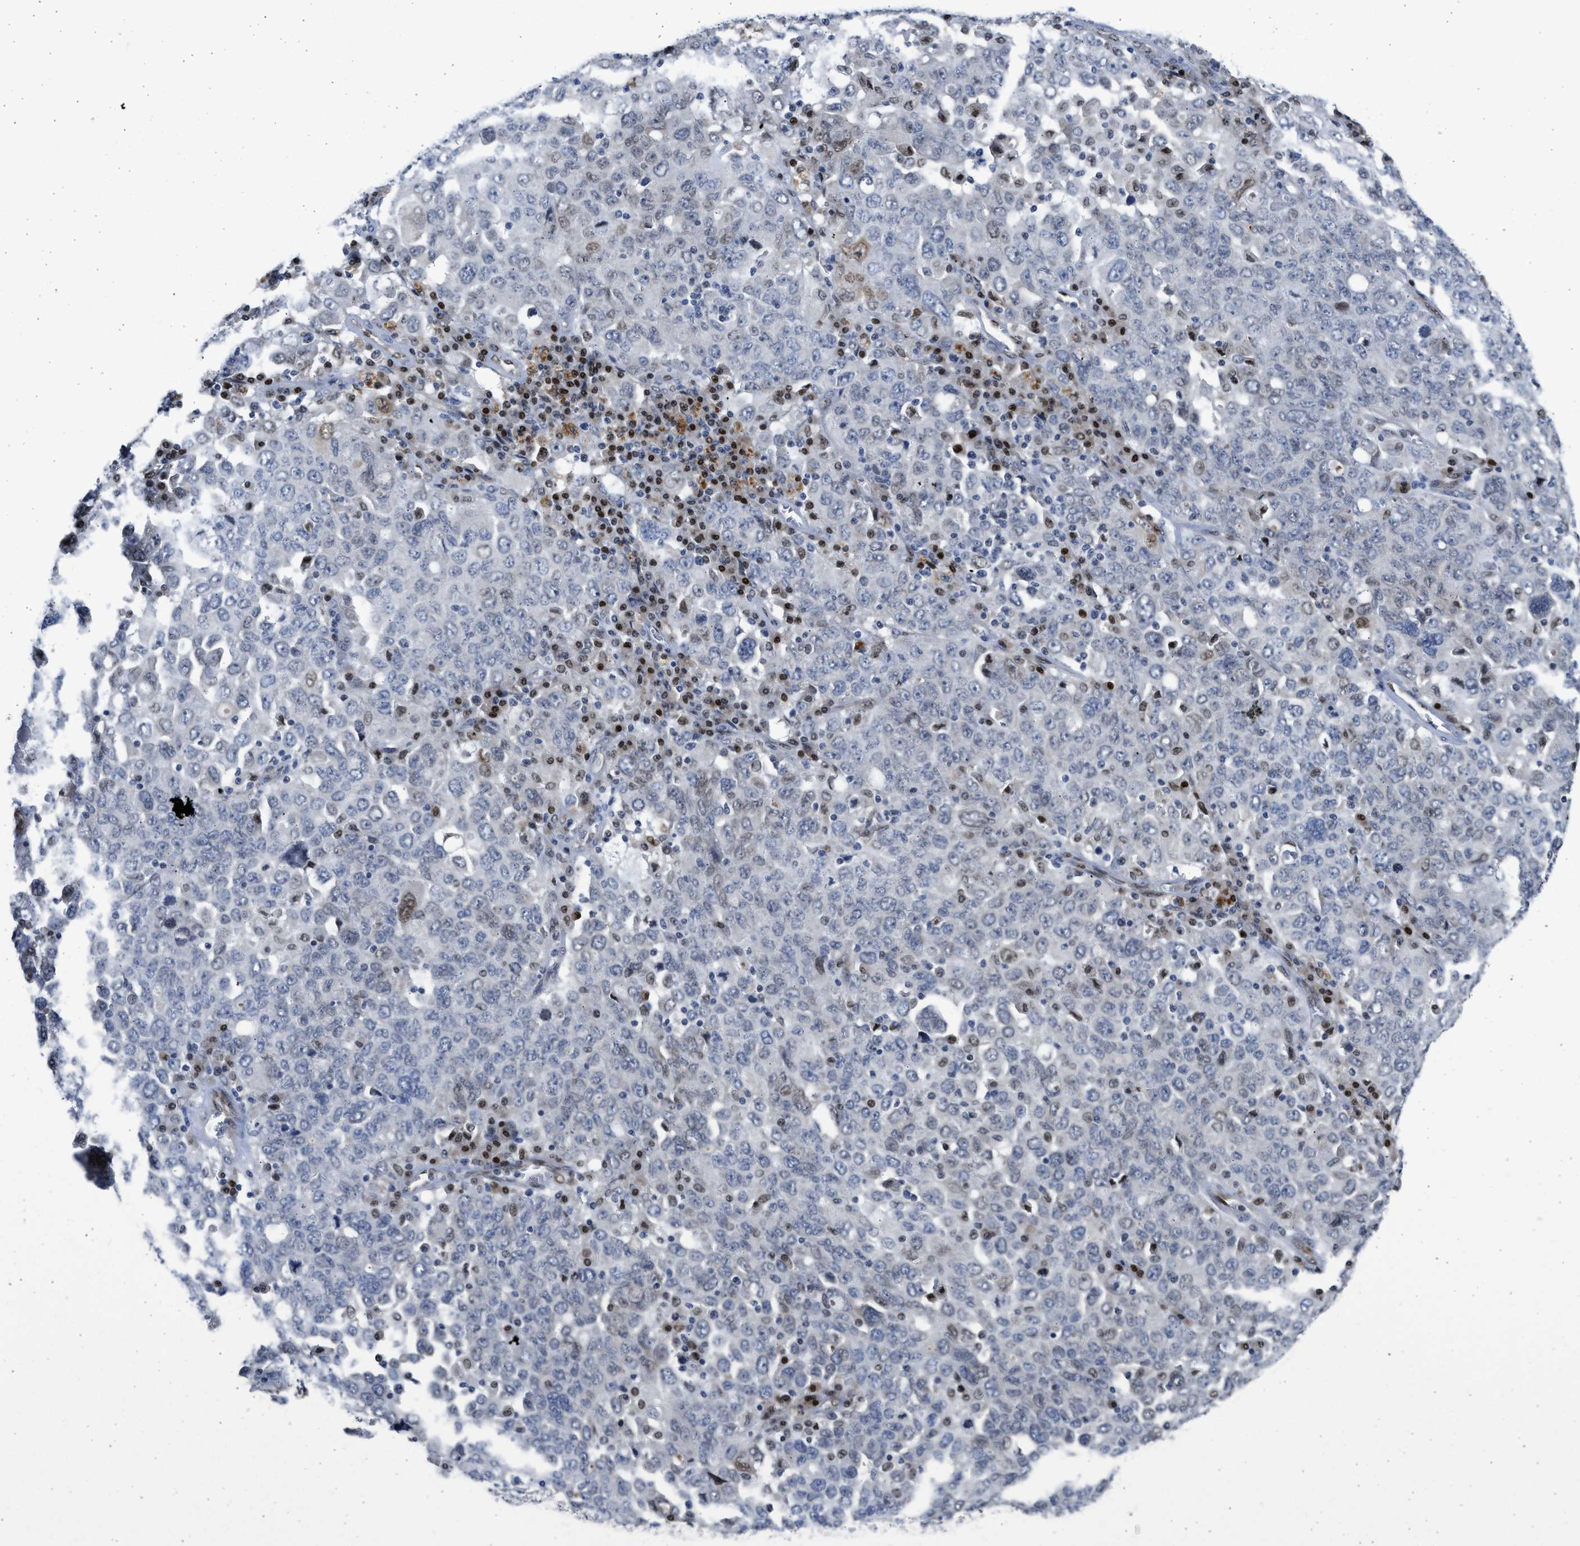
{"staining": {"intensity": "moderate", "quantity": "<25%", "location": "nuclear"}, "tissue": "ovarian cancer", "cell_type": "Tumor cells", "image_type": "cancer", "snomed": [{"axis": "morphology", "description": "Carcinoma, endometroid"}, {"axis": "topography", "description": "Ovary"}], "caption": "Ovarian endometroid carcinoma stained with DAB IHC shows low levels of moderate nuclear staining in about <25% of tumor cells.", "gene": "HMGN3", "patient": {"sex": "female", "age": 62}}